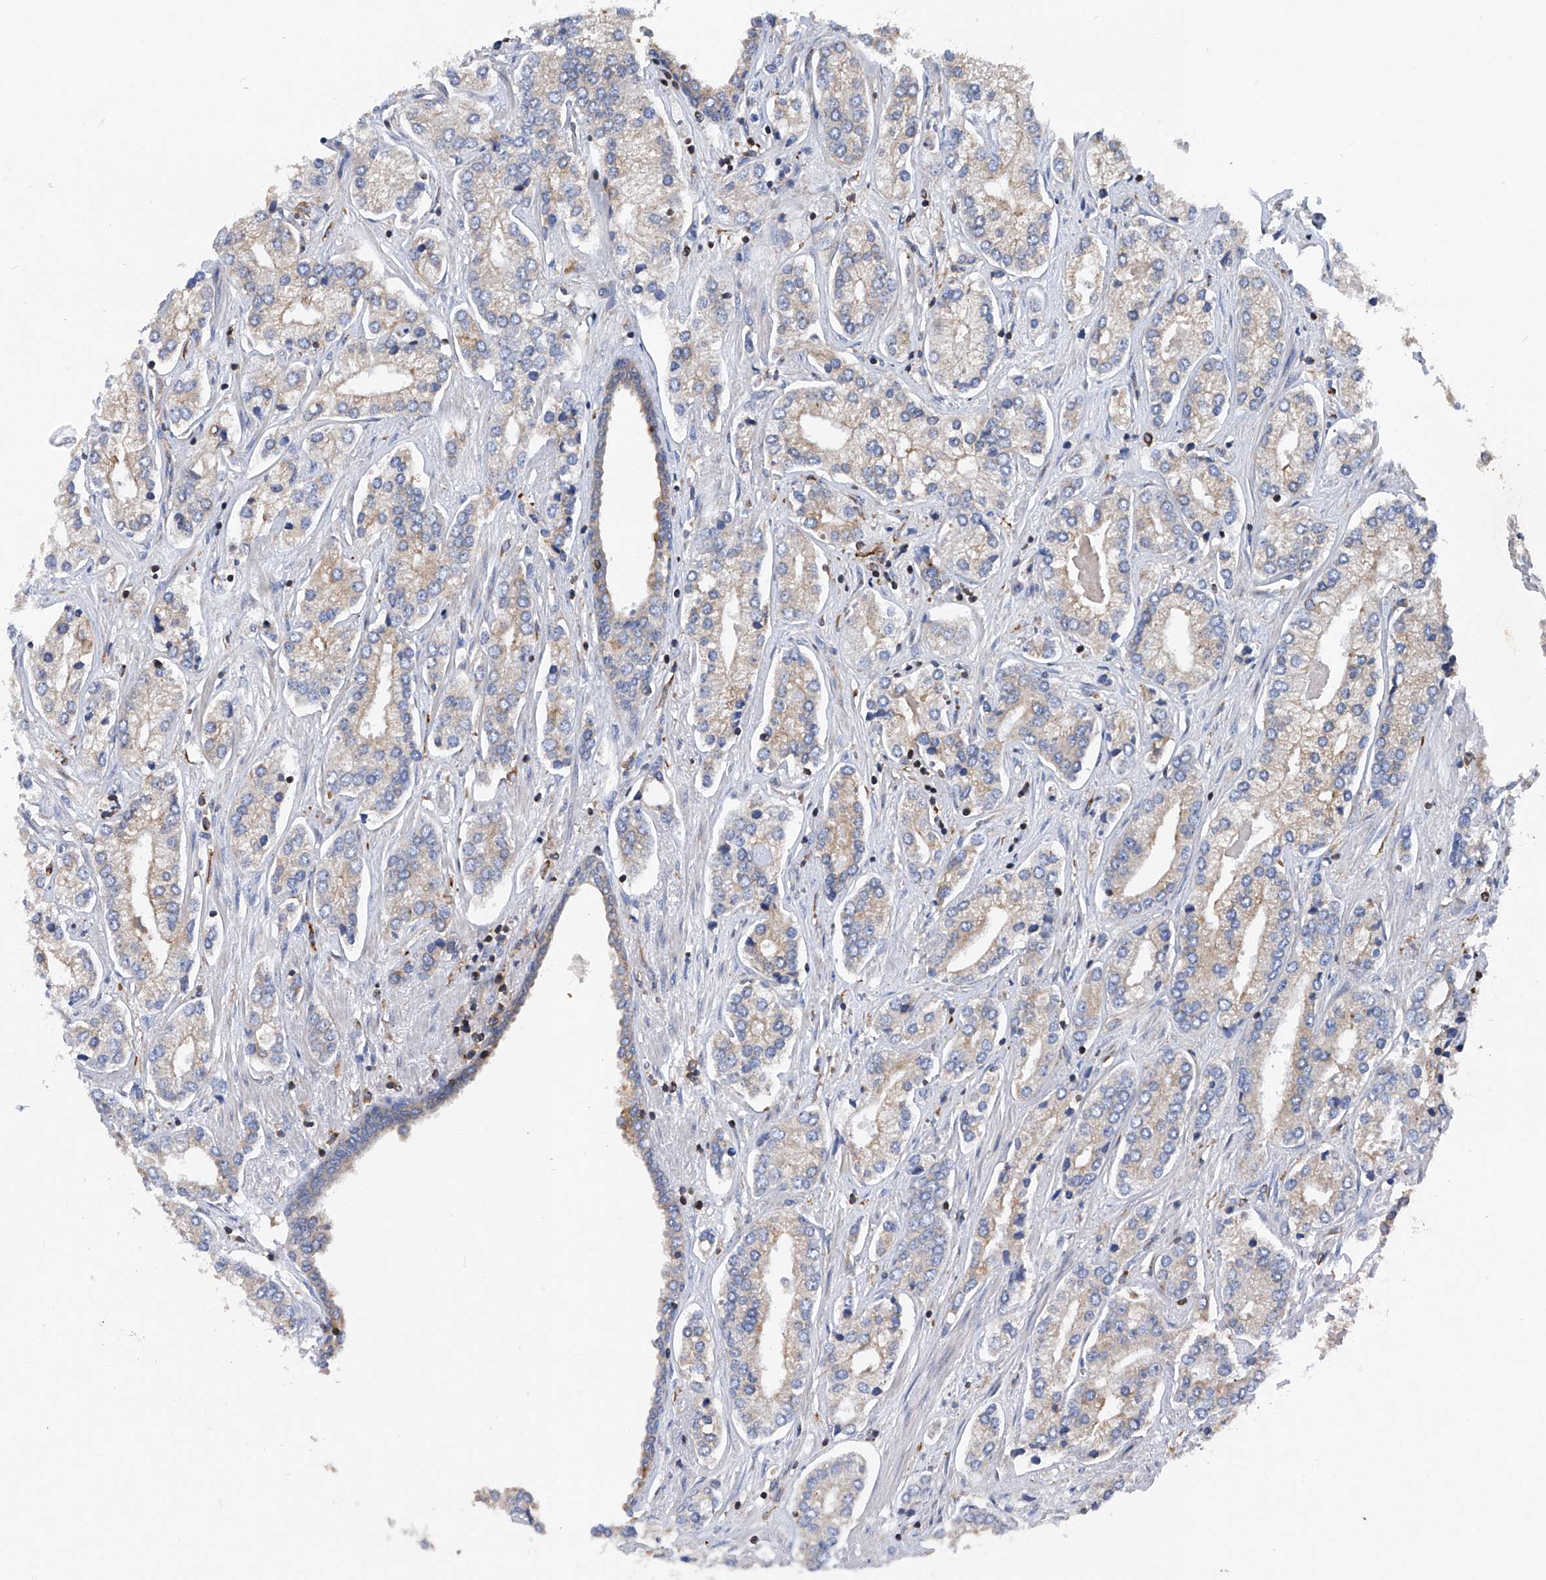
{"staining": {"intensity": "weak", "quantity": "<25%", "location": "cytoplasmic/membranous"}, "tissue": "prostate cancer", "cell_type": "Tumor cells", "image_type": "cancer", "snomed": [{"axis": "morphology", "description": "Adenocarcinoma, High grade"}, {"axis": "topography", "description": "Prostate"}], "caption": "A micrograph of human prostate high-grade adenocarcinoma is negative for staining in tumor cells.", "gene": "TRIM38", "patient": {"sex": "male", "age": 66}}